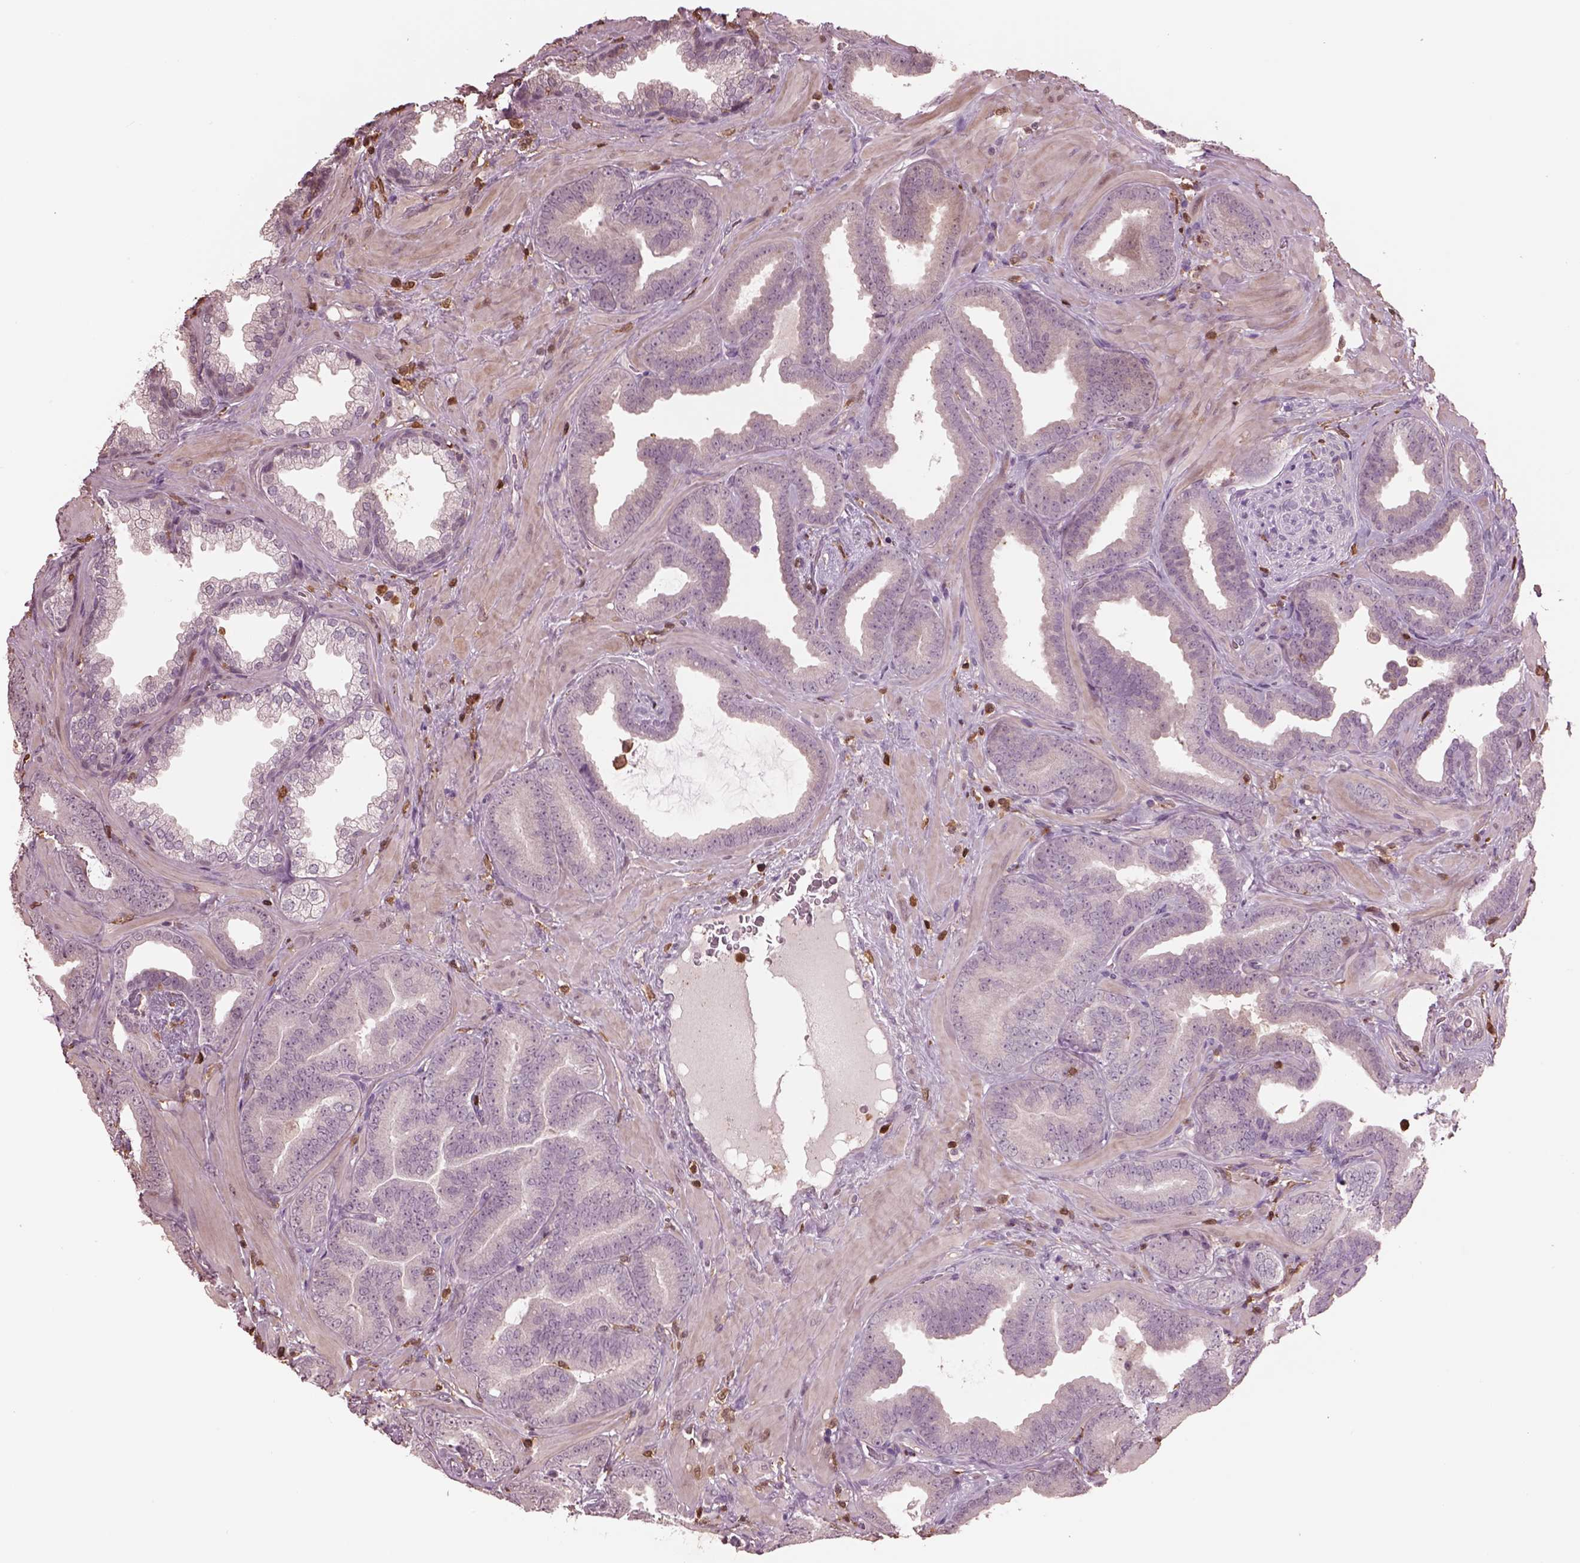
{"staining": {"intensity": "weak", "quantity": "25%-75%", "location": "cytoplasmic/membranous"}, "tissue": "prostate cancer", "cell_type": "Tumor cells", "image_type": "cancer", "snomed": [{"axis": "morphology", "description": "Adenocarcinoma, Low grade"}, {"axis": "topography", "description": "Prostate"}], "caption": "A photomicrograph showing weak cytoplasmic/membranous positivity in approximately 25%-75% of tumor cells in low-grade adenocarcinoma (prostate), as visualized by brown immunohistochemical staining.", "gene": "IL31RA", "patient": {"sex": "male", "age": 63}}